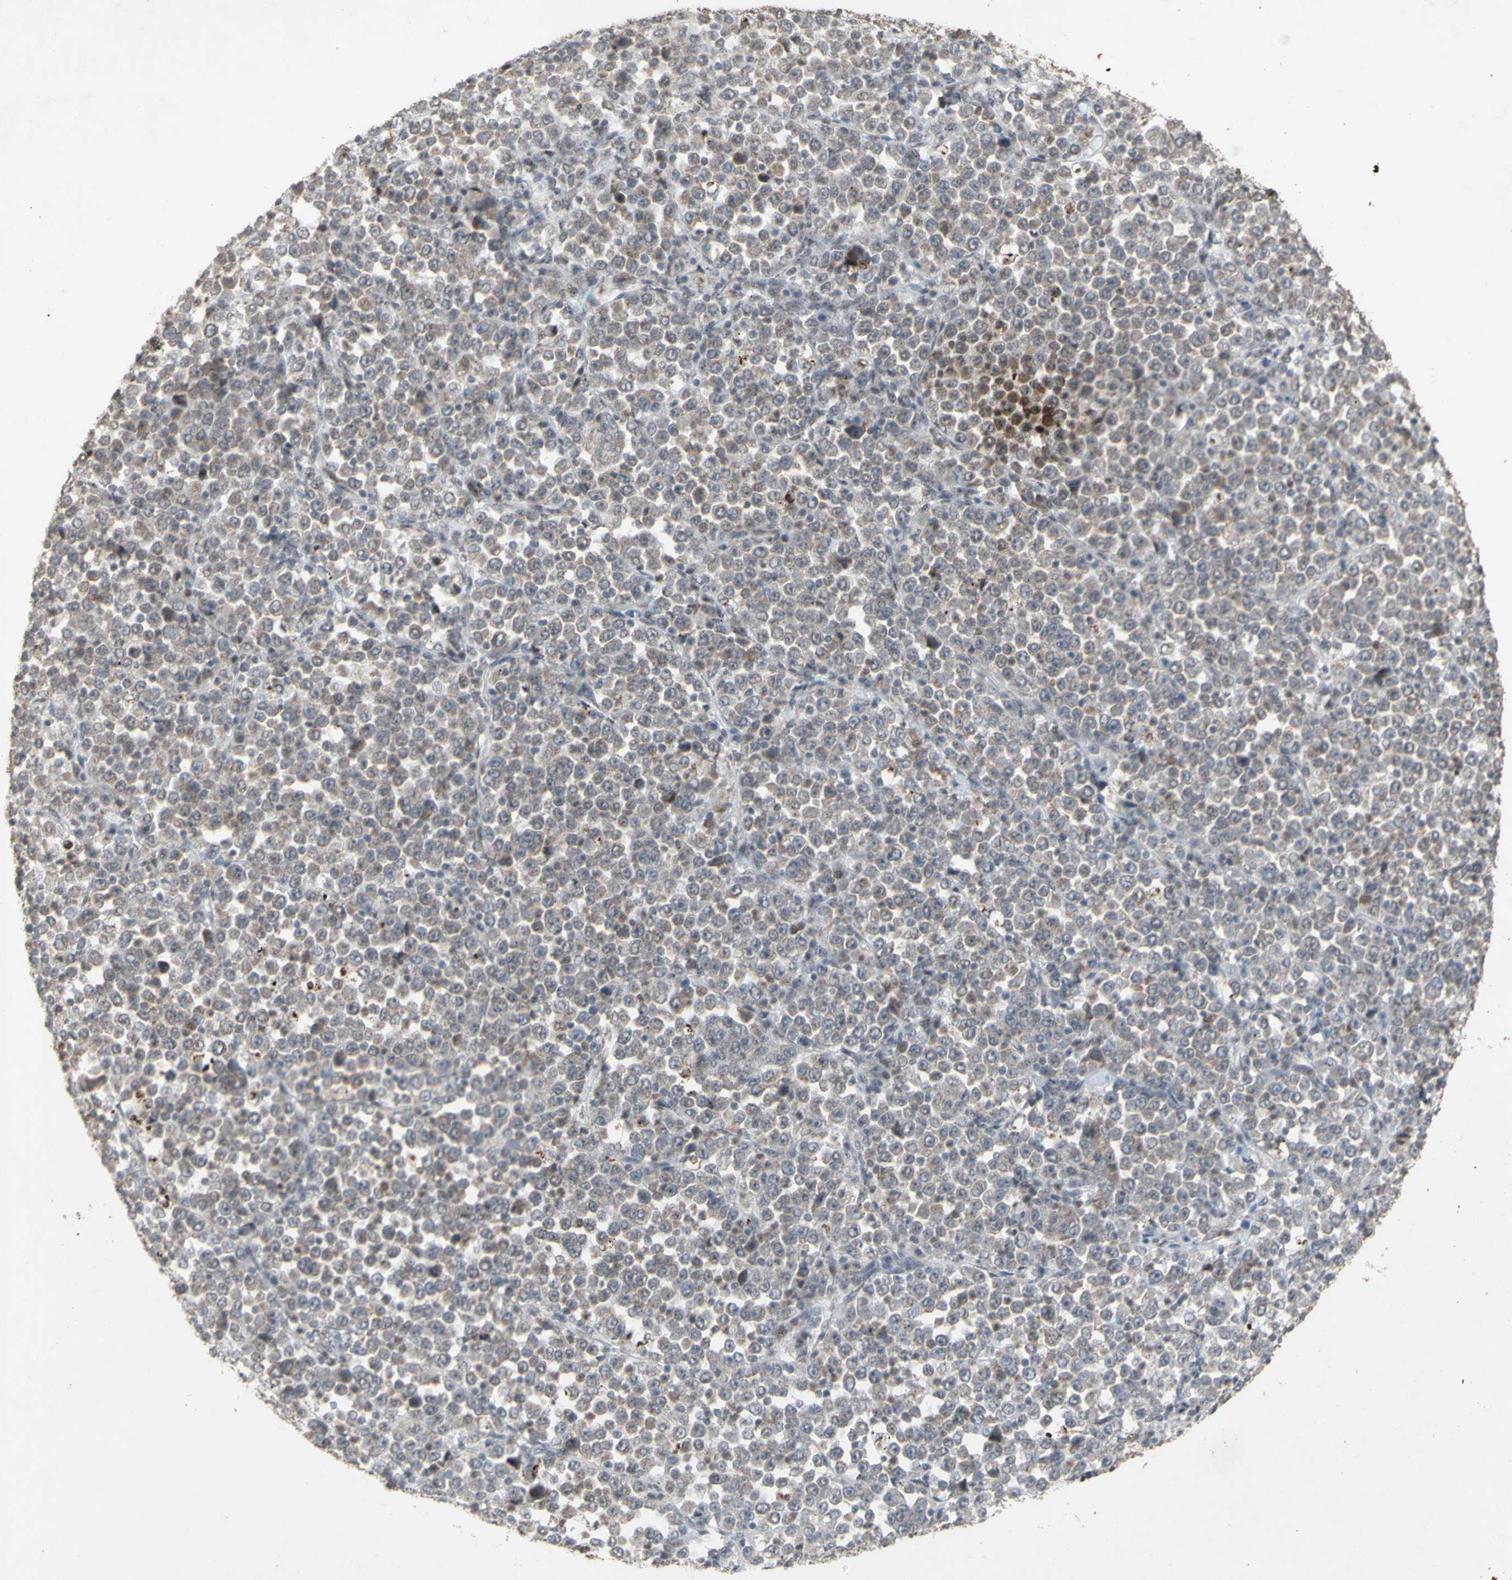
{"staining": {"intensity": "weak", "quantity": "25%-75%", "location": "nuclear"}, "tissue": "stomach cancer", "cell_type": "Tumor cells", "image_type": "cancer", "snomed": [{"axis": "morphology", "description": "Normal tissue, NOS"}, {"axis": "morphology", "description": "Adenocarcinoma, NOS"}, {"axis": "topography", "description": "Stomach, upper"}, {"axis": "topography", "description": "Stomach"}], "caption": "Weak nuclear protein staining is seen in approximately 25%-75% of tumor cells in stomach cancer. (Brightfield microscopy of DAB IHC at high magnification).", "gene": "CENPB", "patient": {"sex": "male", "age": 59}}